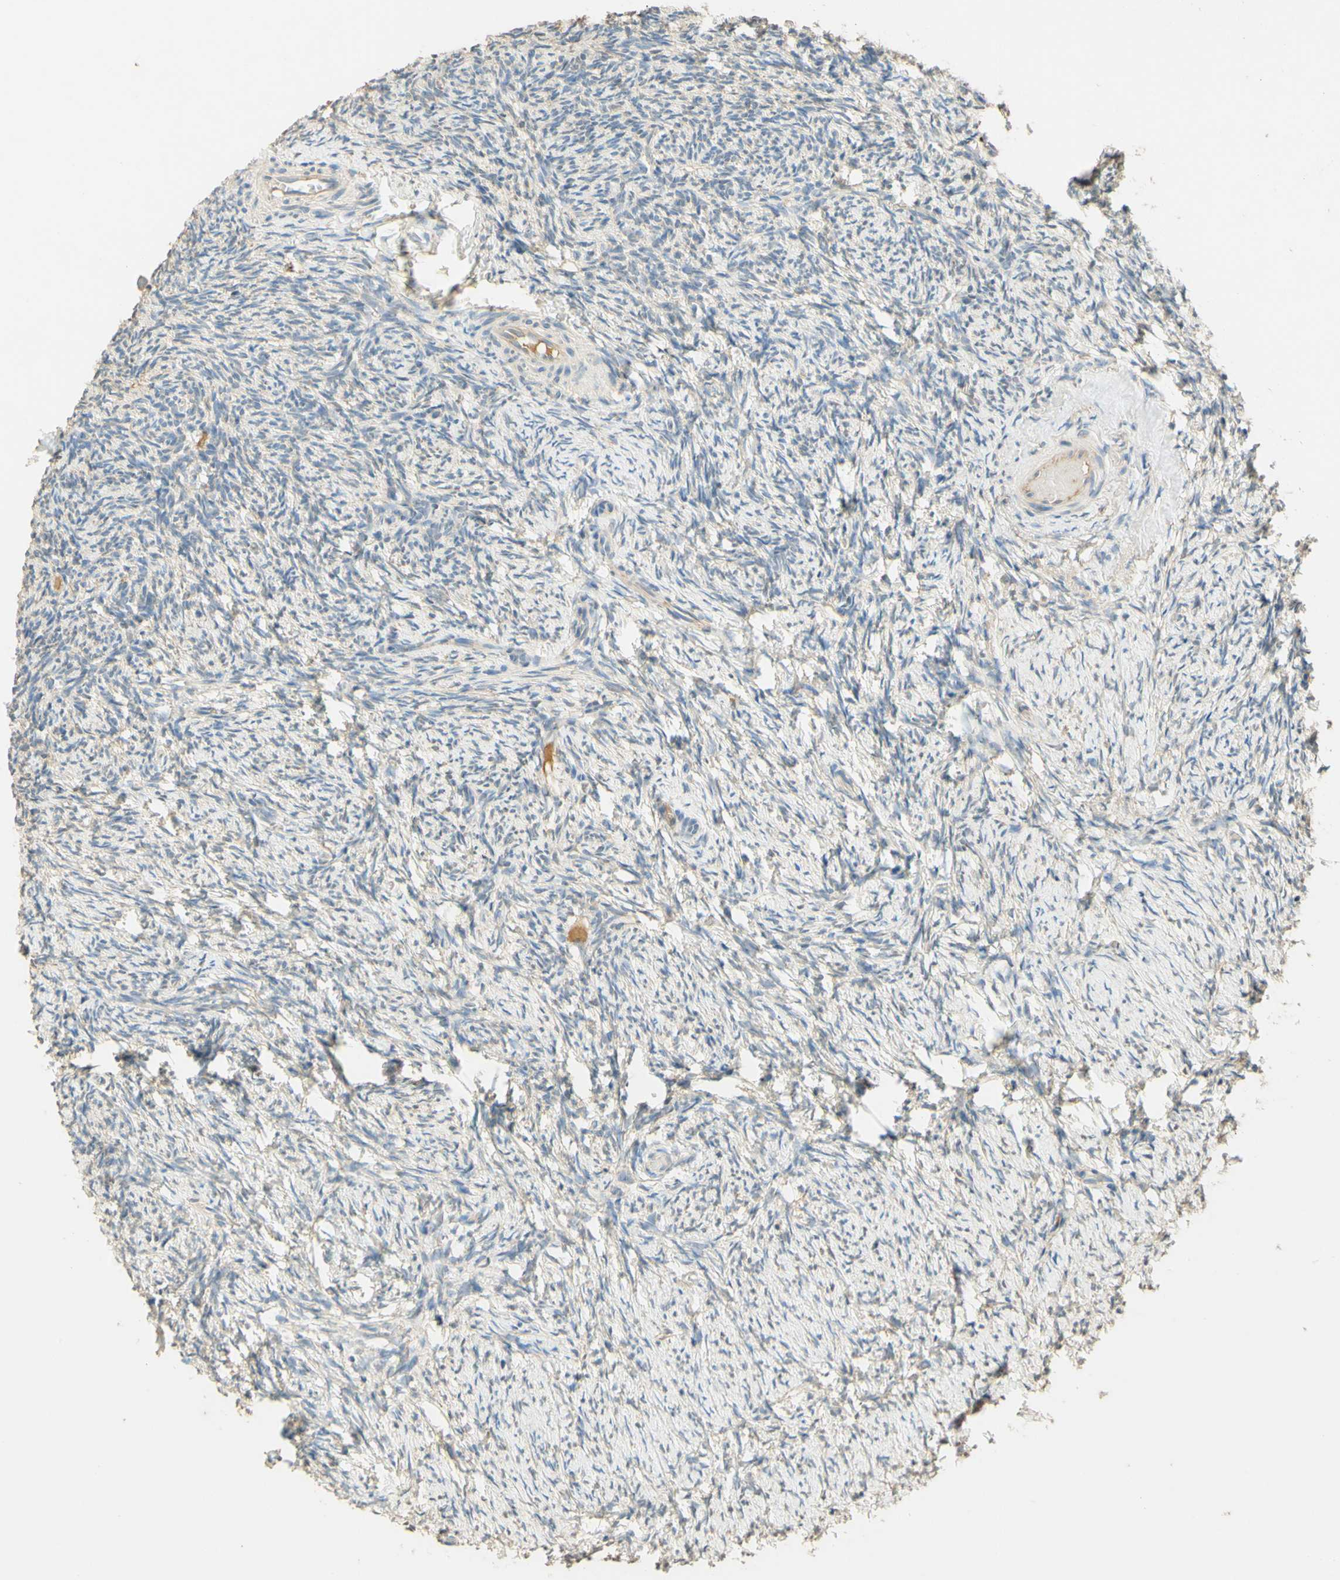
{"staining": {"intensity": "weak", "quantity": "<25%", "location": "cytoplasmic/membranous"}, "tissue": "ovary", "cell_type": "Ovarian stroma cells", "image_type": "normal", "snomed": [{"axis": "morphology", "description": "Normal tissue, NOS"}, {"axis": "topography", "description": "Ovary"}], "caption": "The micrograph demonstrates no significant positivity in ovarian stroma cells of ovary. (DAB (3,3'-diaminobenzidine) immunohistochemistry with hematoxylin counter stain).", "gene": "ENTREP2", "patient": {"sex": "female", "age": 60}}